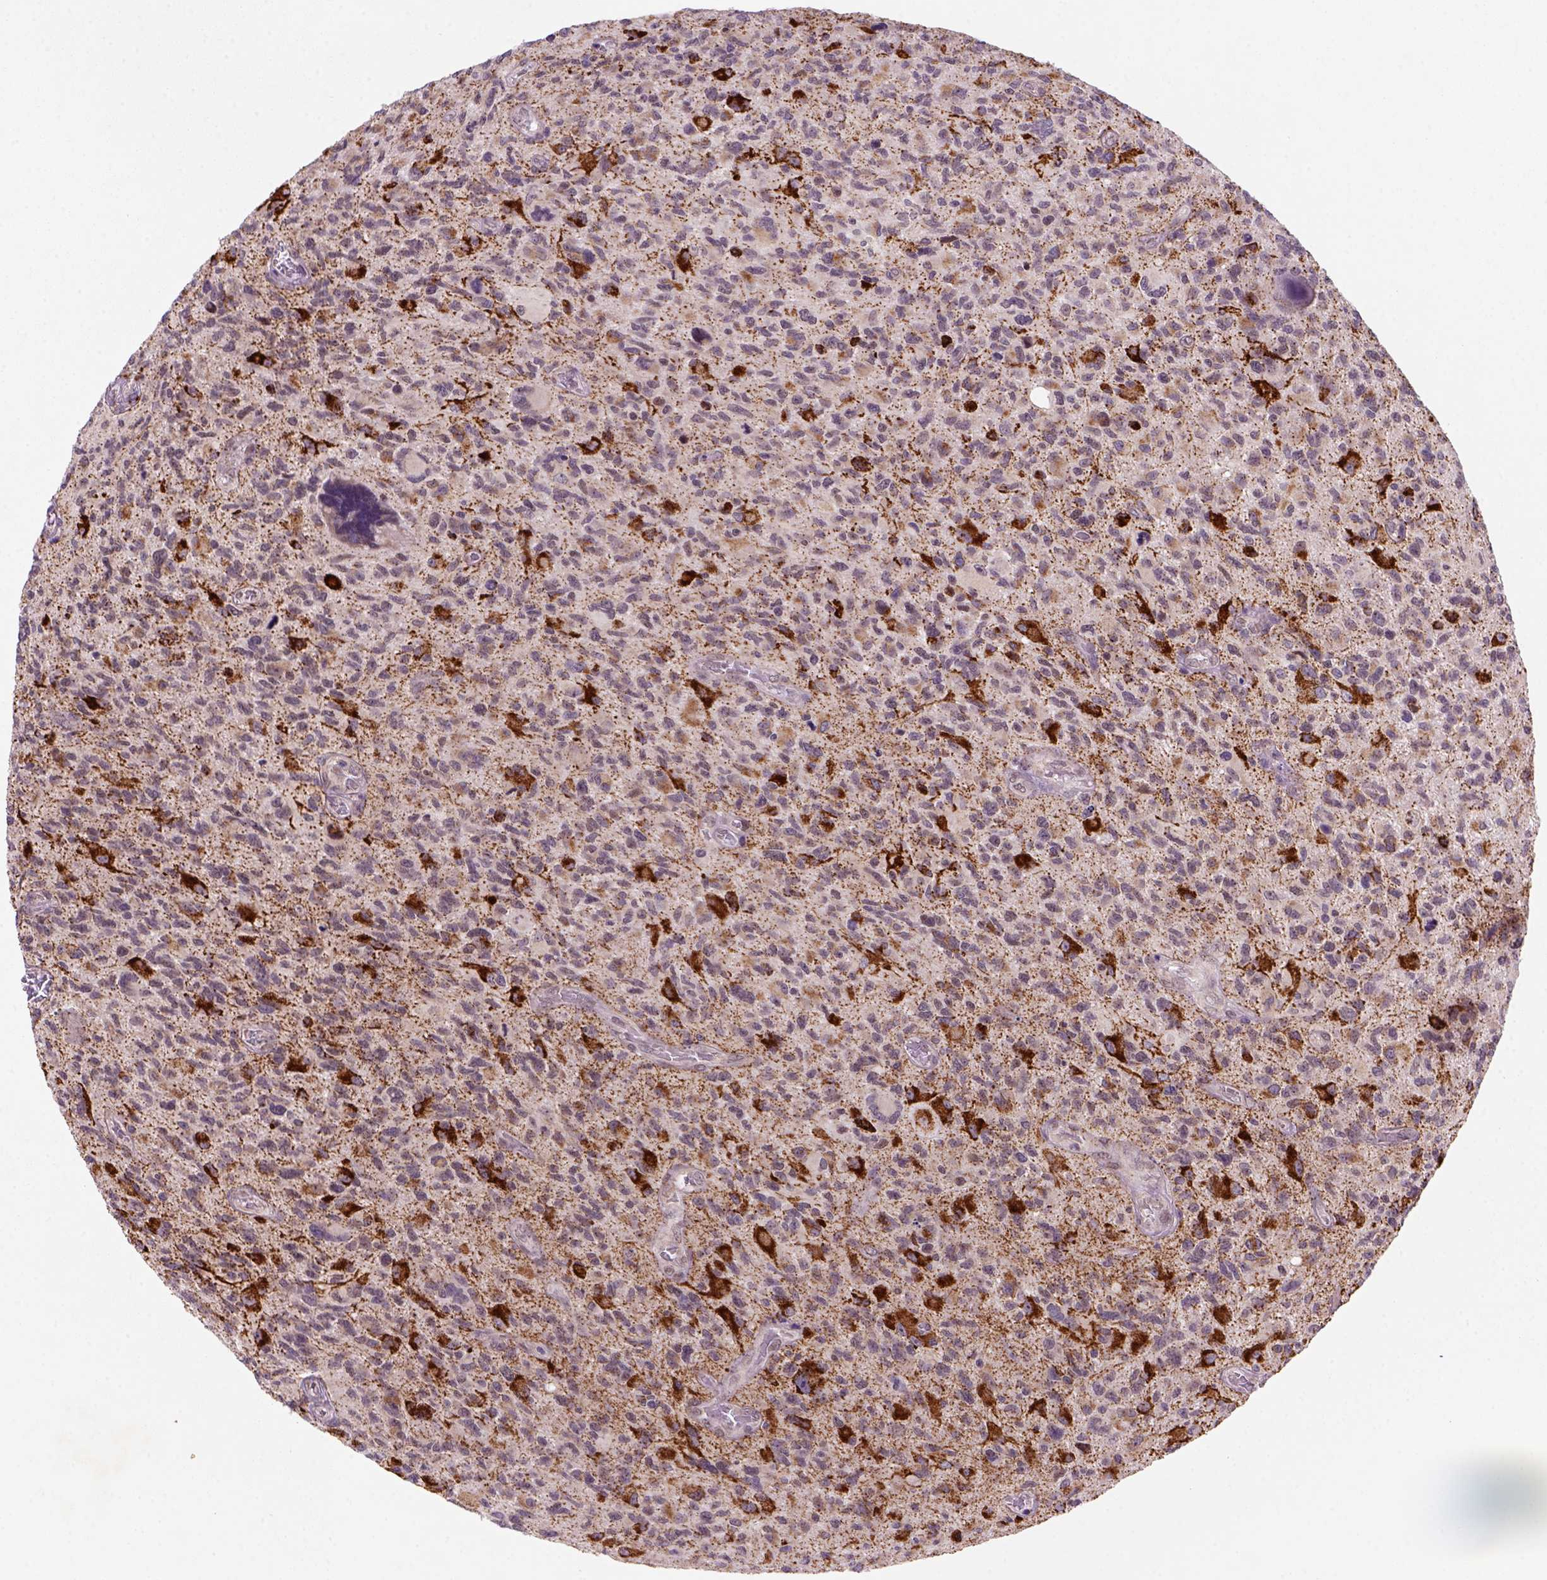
{"staining": {"intensity": "strong", "quantity": "25%-75%", "location": "cytoplasmic/membranous"}, "tissue": "glioma", "cell_type": "Tumor cells", "image_type": "cancer", "snomed": [{"axis": "morphology", "description": "Glioma, malignant, NOS"}, {"axis": "morphology", "description": "Glioma, malignant, High grade"}, {"axis": "topography", "description": "Brain"}], "caption": "Malignant high-grade glioma tissue exhibits strong cytoplasmic/membranous positivity in about 25%-75% of tumor cells Using DAB (brown) and hematoxylin (blue) stains, captured at high magnification using brightfield microscopy.", "gene": "FZD7", "patient": {"sex": "female", "age": 71}}